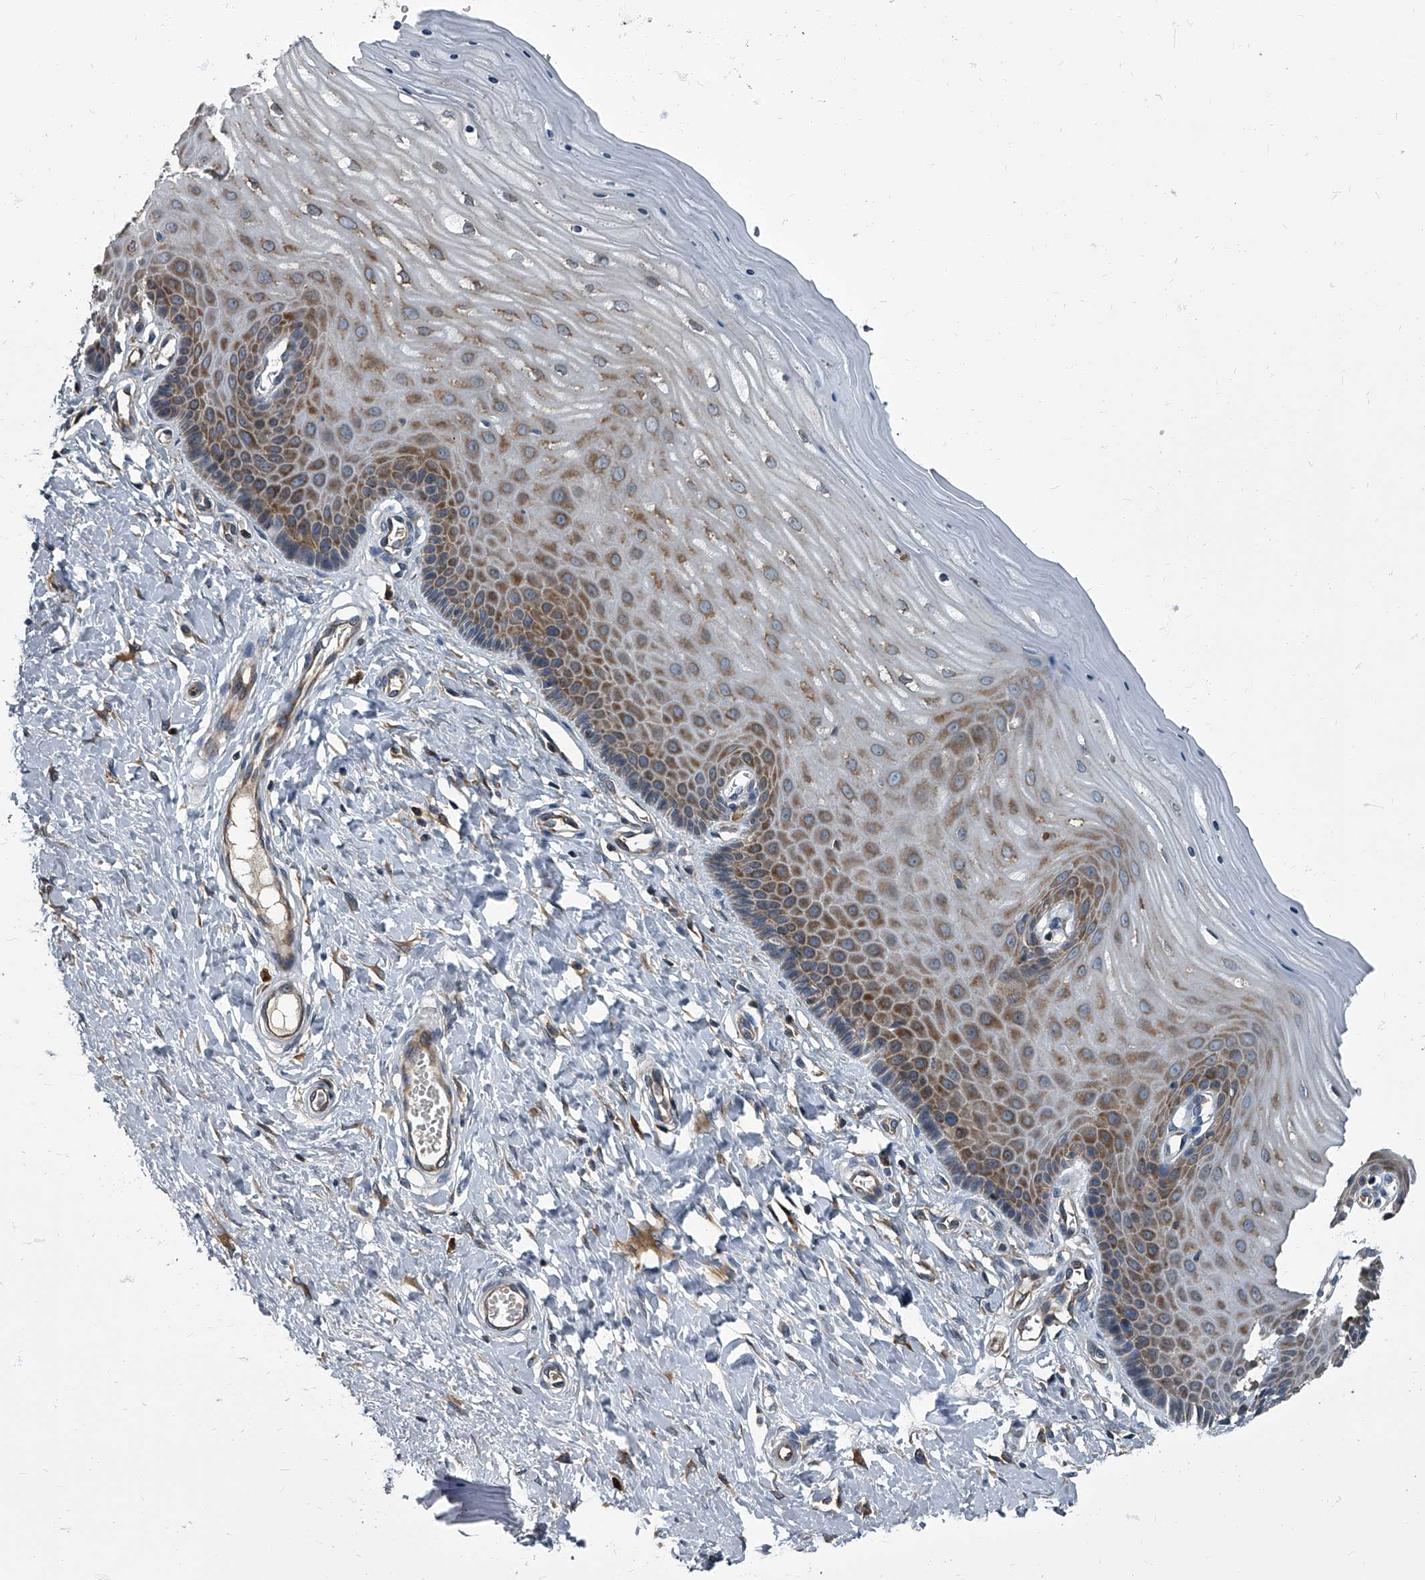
{"staining": {"intensity": "weak", "quantity": ">75%", "location": "cytoplasmic/membranous"}, "tissue": "cervix", "cell_type": "Glandular cells", "image_type": "normal", "snomed": [{"axis": "morphology", "description": "Normal tissue, NOS"}, {"axis": "topography", "description": "Cervix"}], "caption": "Immunohistochemical staining of benign cervix displays >75% levels of weak cytoplasmic/membranous protein positivity in about >75% of glandular cells.", "gene": "CDV3", "patient": {"sex": "female", "age": 55}}